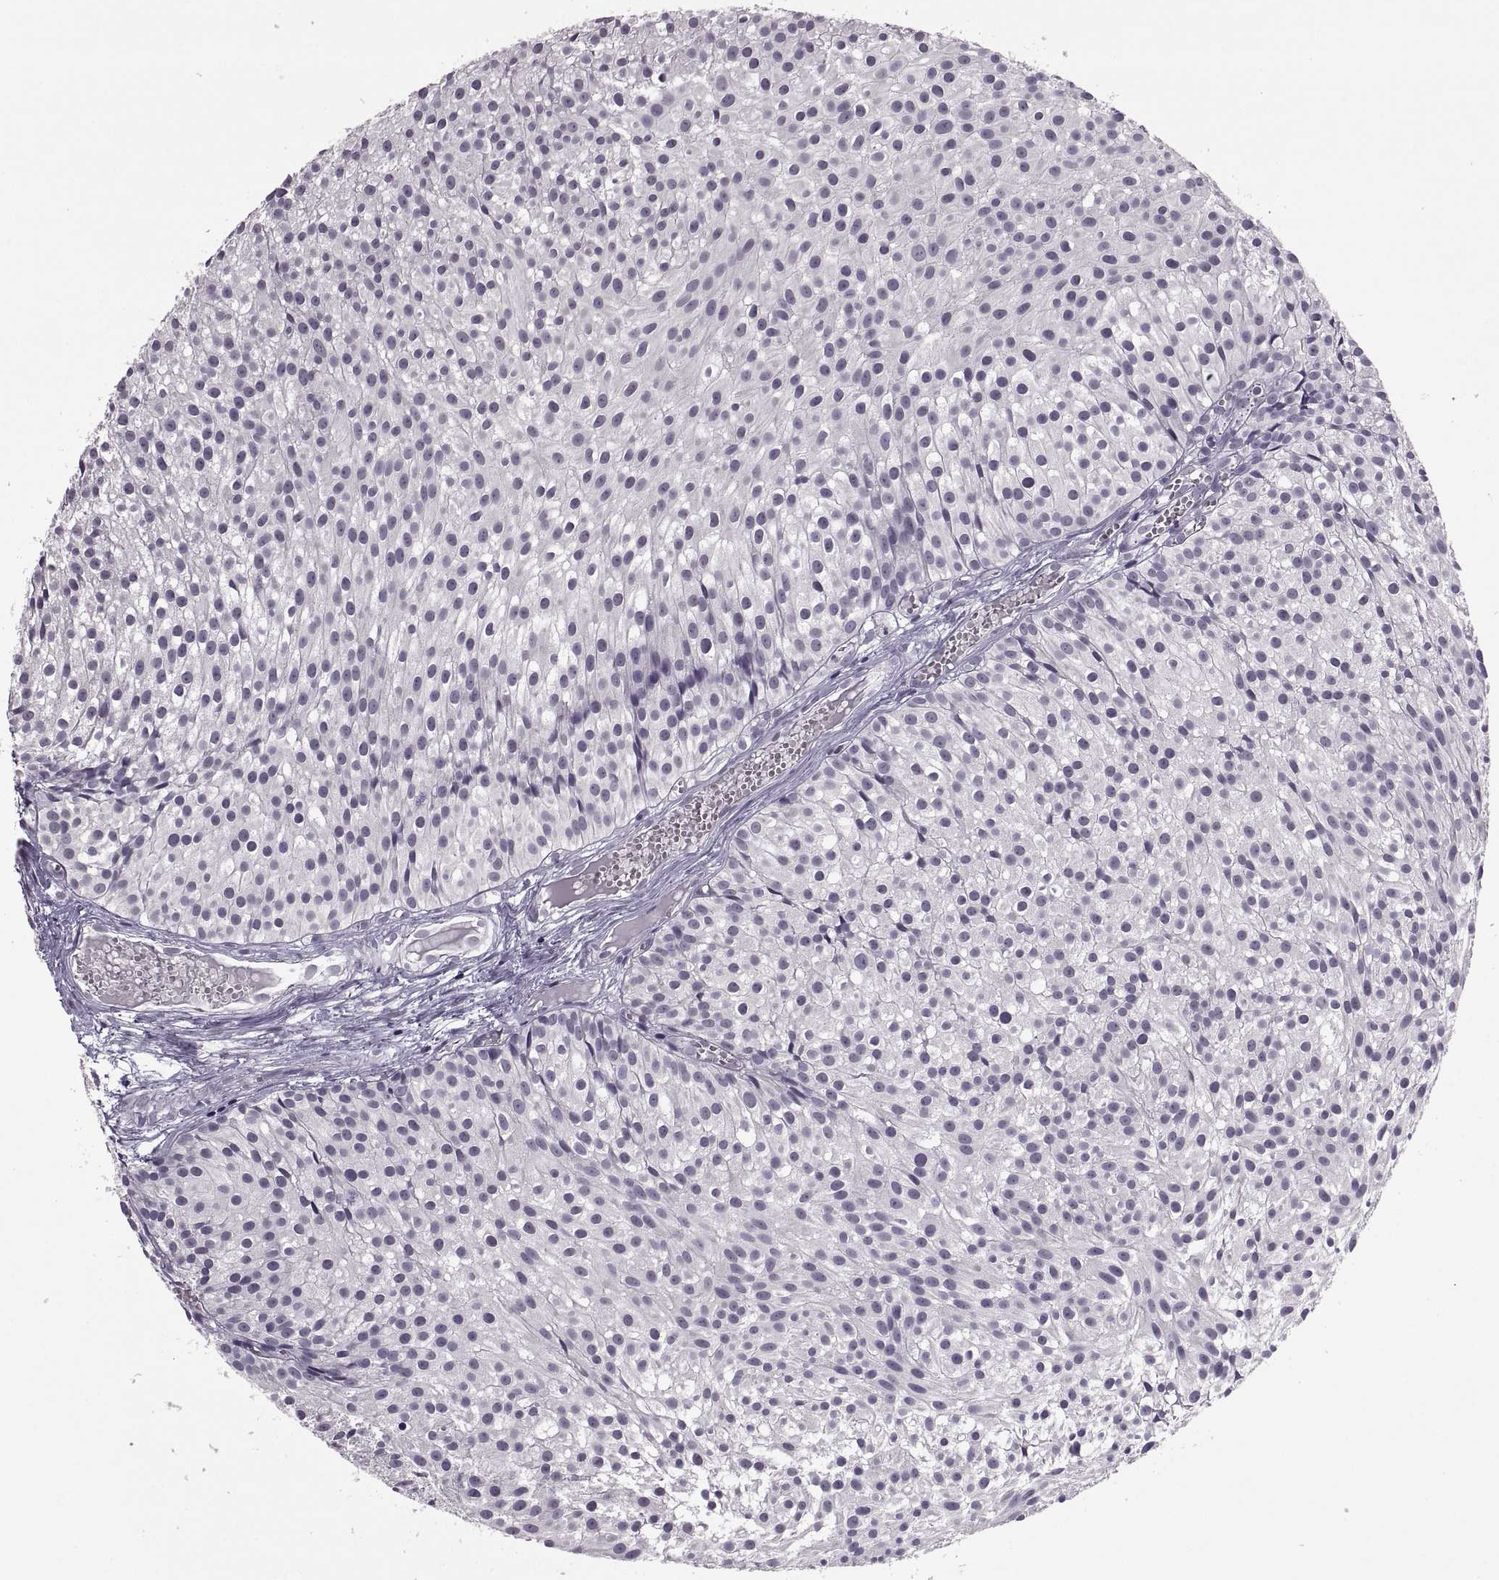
{"staining": {"intensity": "negative", "quantity": "none", "location": "none"}, "tissue": "urothelial cancer", "cell_type": "Tumor cells", "image_type": "cancer", "snomed": [{"axis": "morphology", "description": "Urothelial carcinoma, Low grade"}, {"axis": "topography", "description": "Urinary bladder"}], "caption": "Immunohistochemistry (IHC) of urothelial carcinoma (low-grade) shows no expression in tumor cells.", "gene": "OTP", "patient": {"sex": "male", "age": 63}}